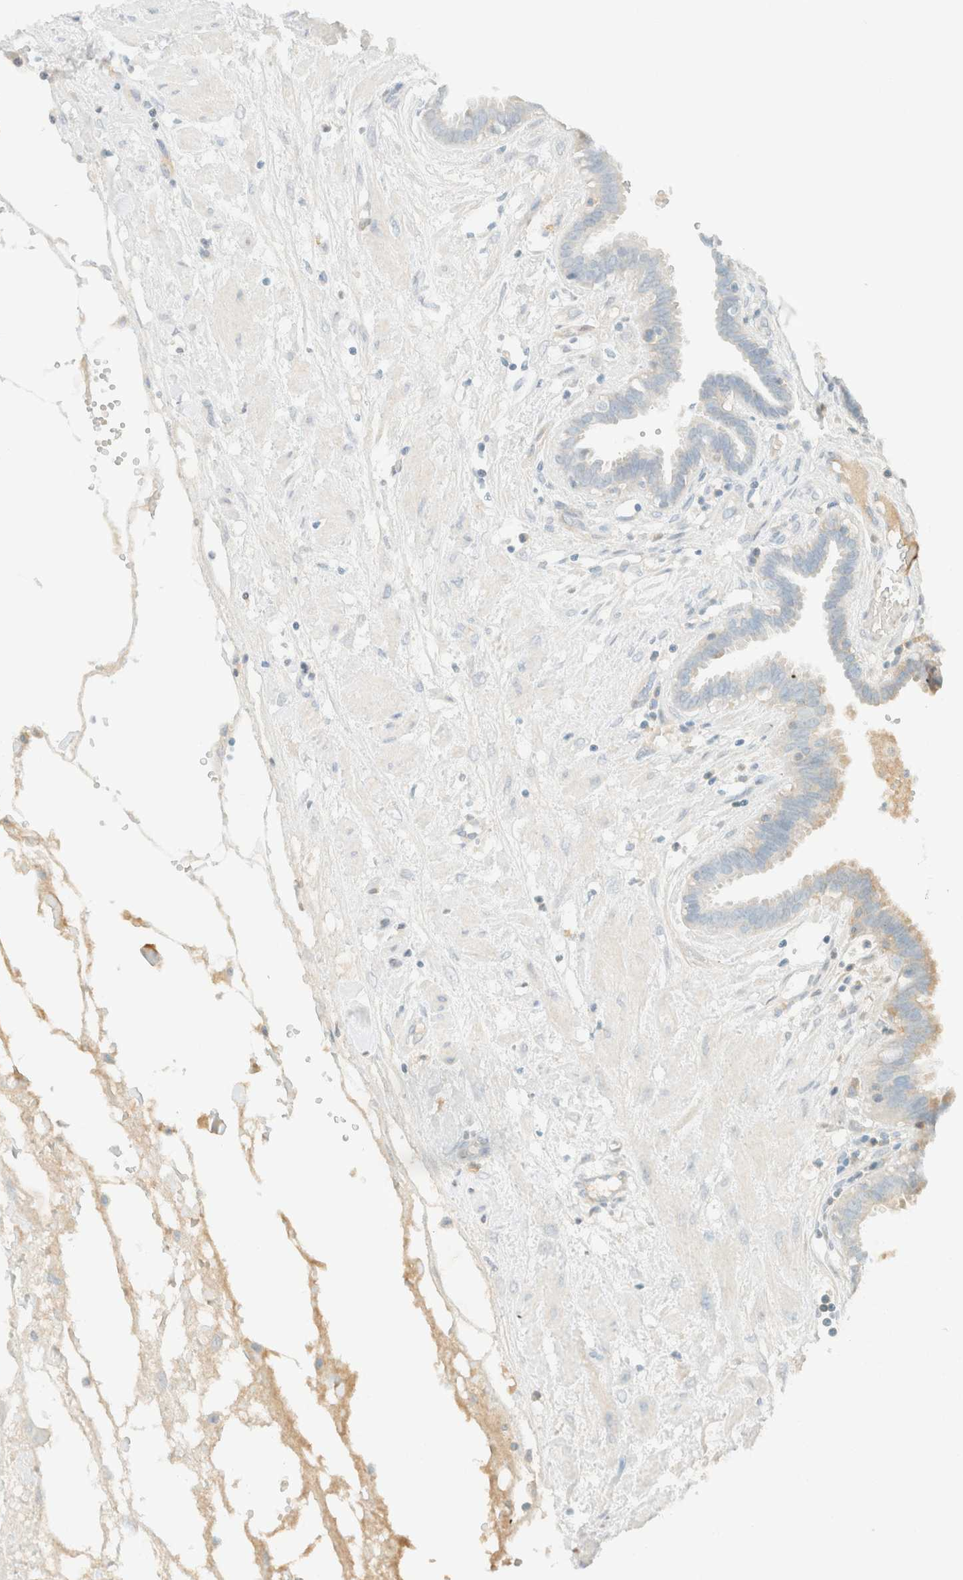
{"staining": {"intensity": "negative", "quantity": "none", "location": "none"}, "tissue": "fallopian tube", "cell_type": "Glandular cells", "image_type": "normal", "snomed": [{"axis": "morphology", "description": "Normal tissue, NOS"}, {"axis": "topography", "description": "Fallopian tube"}, {"axis": "topography", "description": "Placenta"}], "caption": "Image shows no significant protein expression in glandular cells of benign fallopian tube.", "gene": "GPA33", "patient": {"sex": "female", "age": 32}}